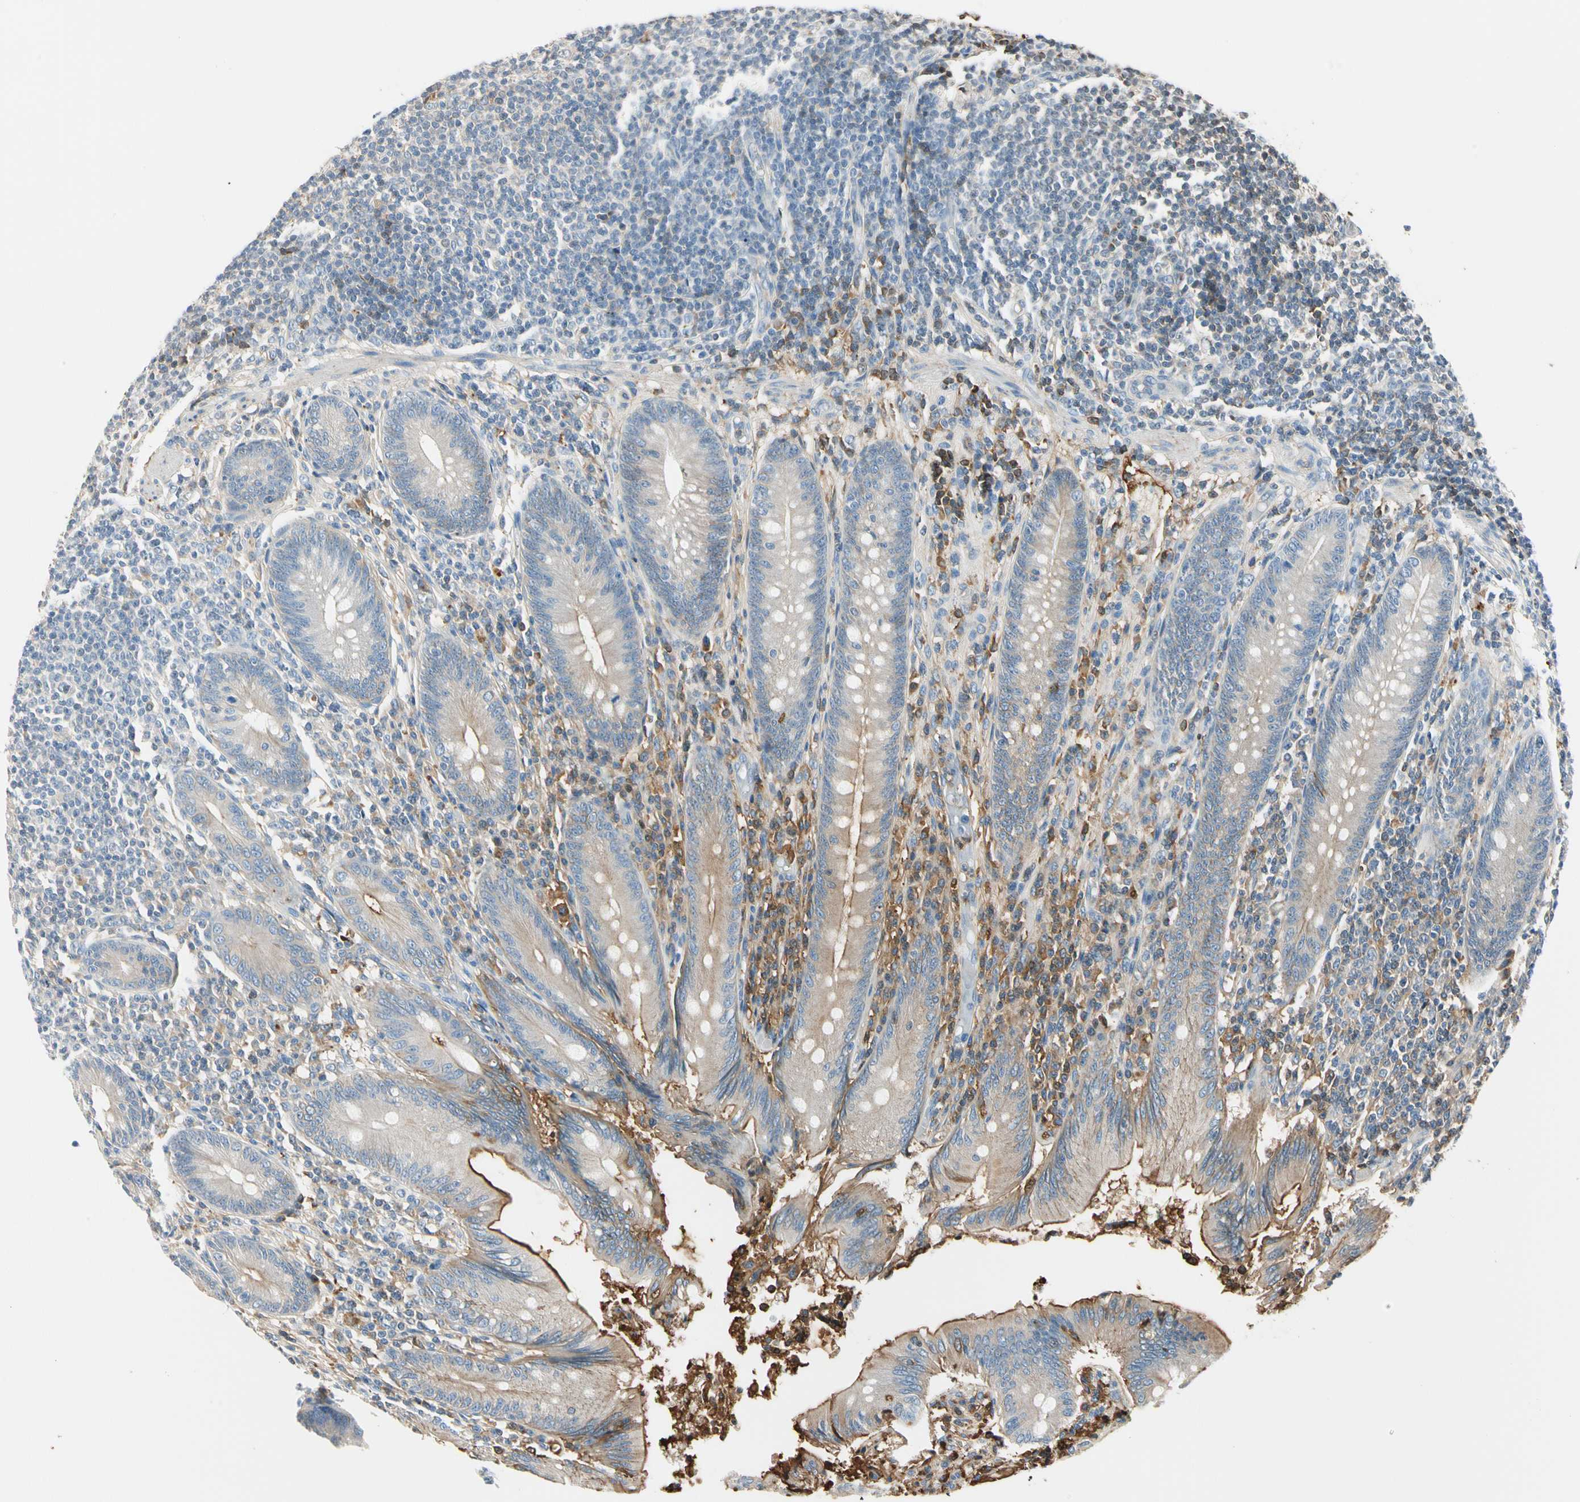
{"staining": {"intensity": "moderate", "quantity": "25%-75%", "location": "cytoplasmic/membranous"}, "tissue": "appendix", "cell_type": "Glandular cells", "image_type": "normal", "snomed": [{"axis": "morphology", "description": "Normal tissue, NOS"}, {"axis": "morphology", "description": "Inflammation, NOS"}, {"axis": "topography", "description": "Appendix"}], "caption": "Unremarkable appendix reveals moderate cytoplasmic/membranous positivity in approximately 25%-75% of glandular cells, visualized by immunohistochemistry.", "gene": "LAMB3", "patient": {"sex": "male", "age": 46}}